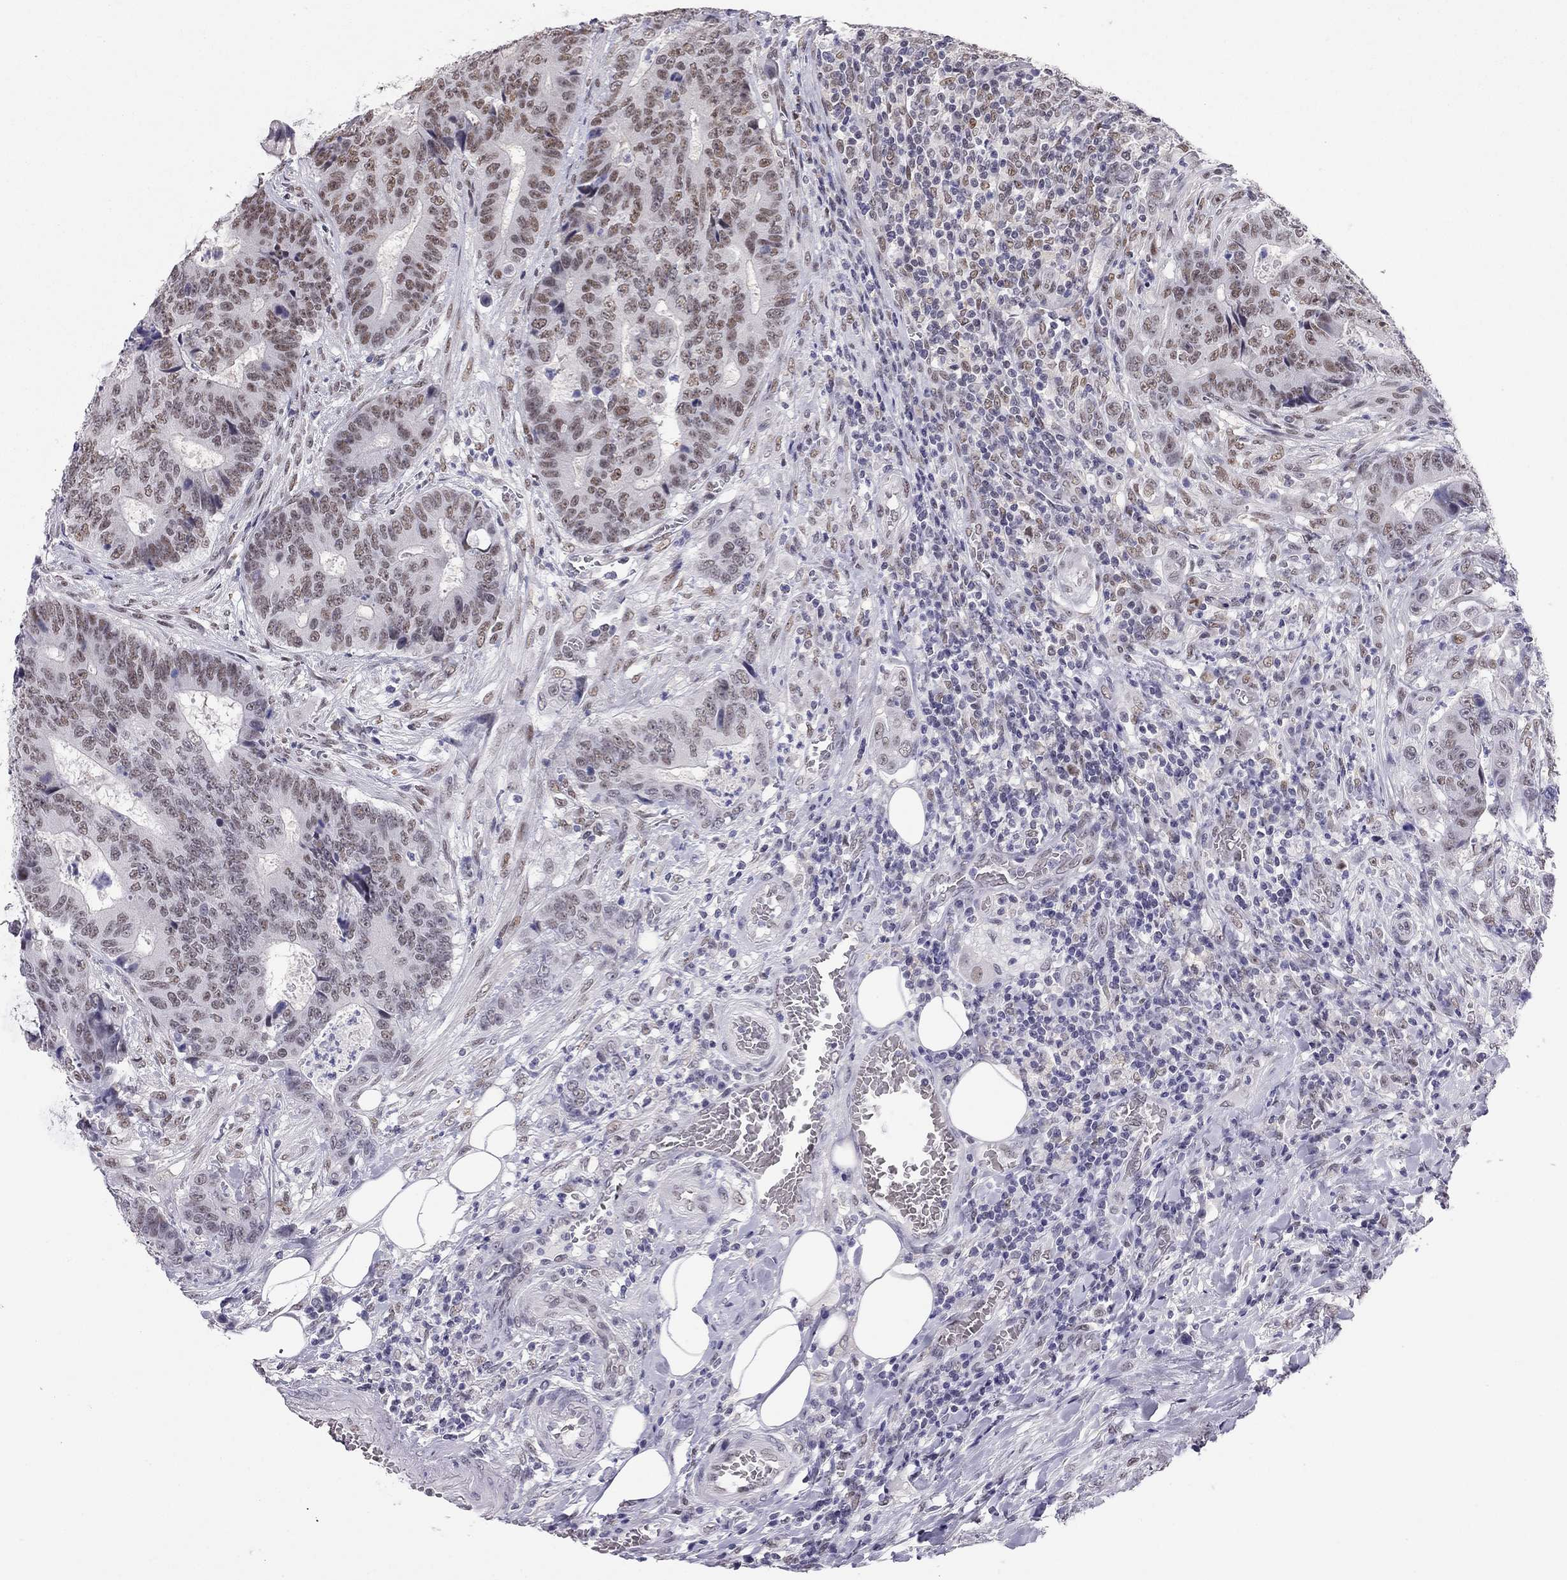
{"staining": {"intensity": "moderate", "quantity": ">75%", "location": "nuclear"}, "tissue": "colorectal cancer", "cell_type": "Tumor cells", "image_type": "cancer", "snomed": [{"axis": "morphology", "description": "Adenocarcinoma, NOS"}, {"axis": "topography", "description": "Colon"}], "caption": "Immunohistochemical staining of adenocarcinoma (colorectal) displays medium levels of moderate nuclear protein positivity in approximately >75% of tumor cells. (Stains: DAB in brown, nuclei in blue, Microscopy: brightfield microscopy at high magnification).", "gene": "DOT1L", "patient": {"sex": "female", "age": 48}}